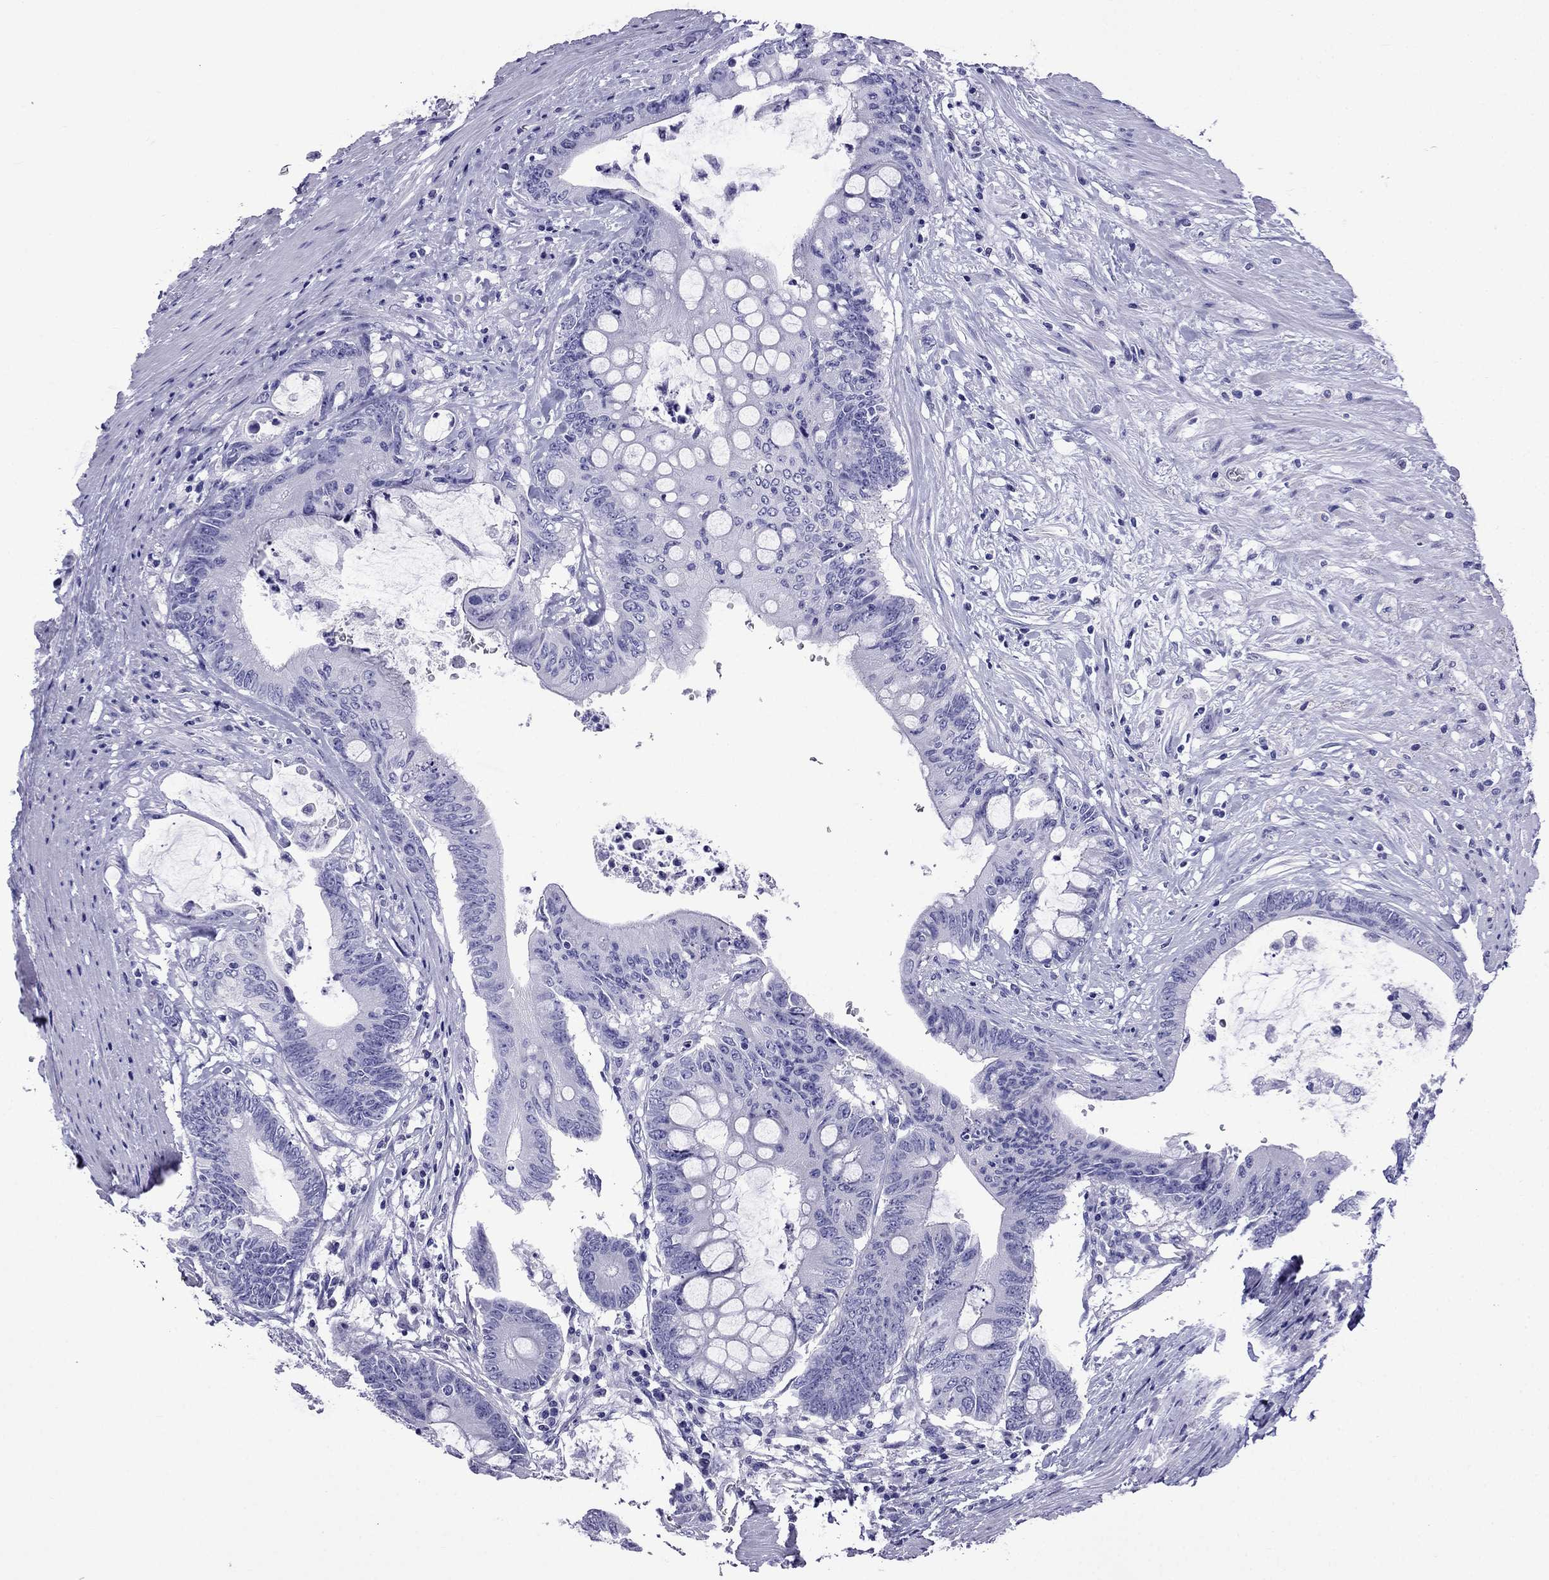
{"staining": {"intensity": "negative", "quantity": "none", "location": "none"}, "tissue": "colorectal cancer", "cell_type": "Tumor cells", "image_type": "cancer", "snomed": [{"axis": "morphology", "description": "Adenocarcinoma, NOS"}, {"axis": "topography", "description": "Rectum"}], "caption": "An IHC image of colorectal adenocarcinoma is shown. There is no staining in tumor cells of colorectal adenocarcinoma.", "gene": "ARR3", "patient": {"sex": "male", "age": 59}}